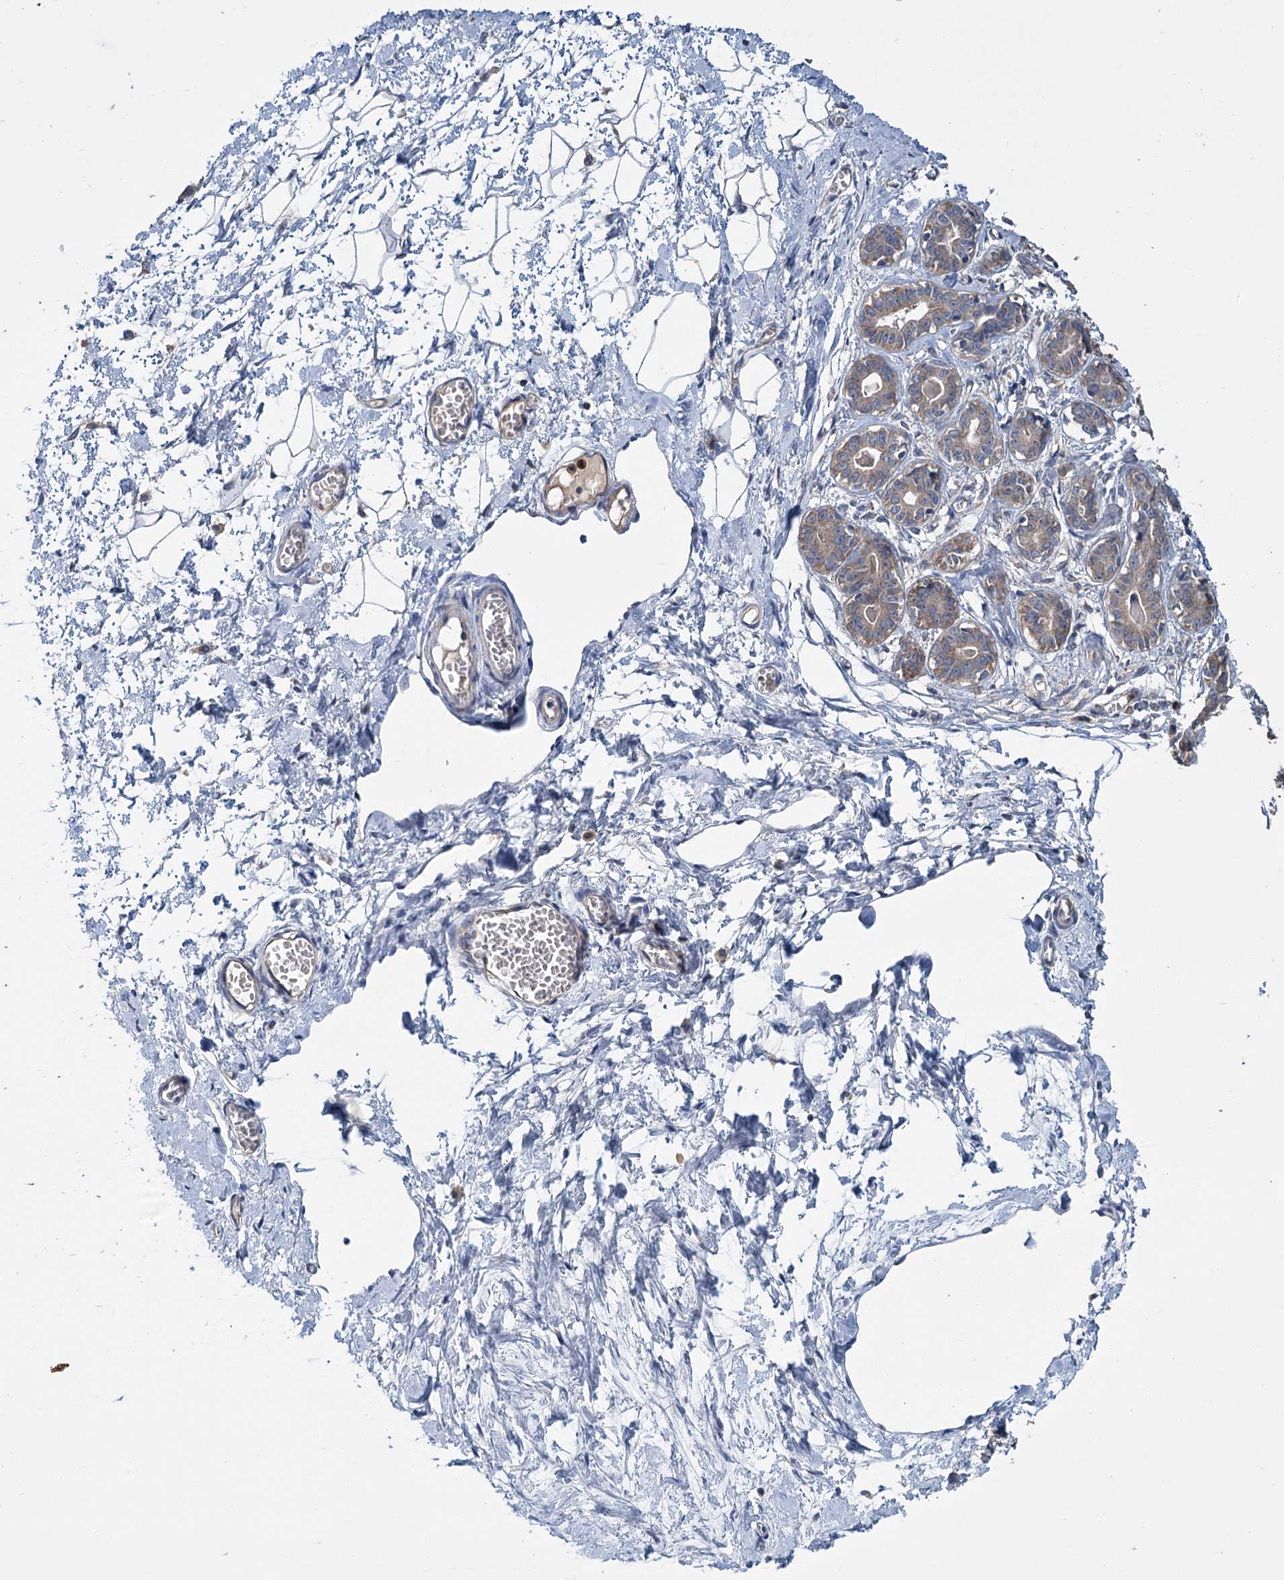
{"staining": {"intensity": "negative", "quantity": "none", "location": "none"}, "tissue": "breast", "cell_type": "Adipocytes", "image_type": "normal", "snomed": [{"axis": "morphology", "description": "Normal tissue, NOS"}, {"axis": "topography", "description": "Breast"}], "caption": "The micrograph exhibits no significant positivity in adipocytes of breast. (Stains: DAB immunohistochemistry with hematoxylin counter stain, Microscopy: brightfield microscopy at high magnification).", "gene": "DYNC2H1", "patient": {"sex": "female", "age": 27}}